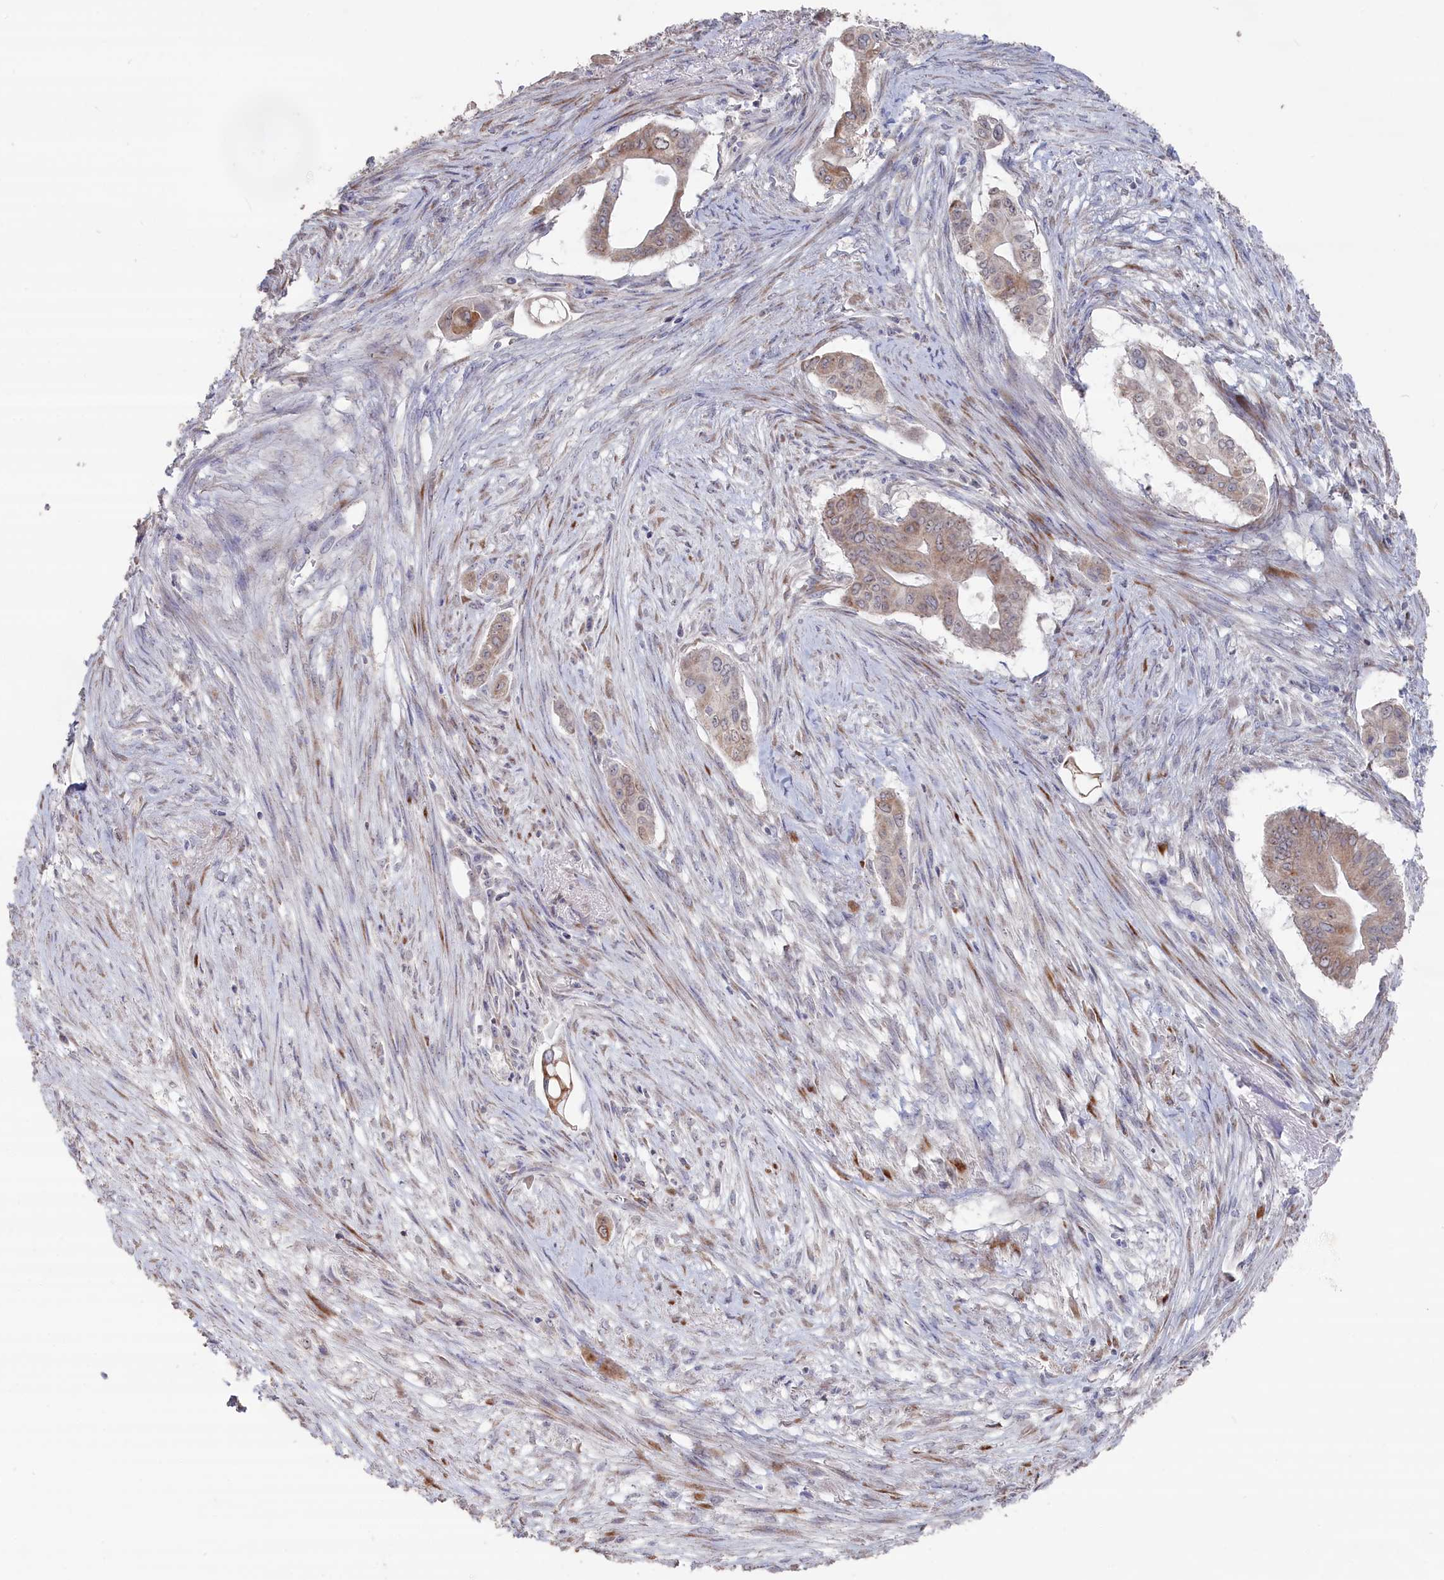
{"staining": {"intensity": "moderate", "quantity": ">75%", "location": "cytoplasmic/membranous"}, "tissue": "pancreatic cancer", "cell_type": "Tumor cells", "image_type": "cancer", "snomed": [{"axis": "morphology", "description": "Adenocarcinoma, NOS"}, {"axis": "topography", "description": "Pancreas"}], "caption": "Human pancreatic adenocarcinoma stained for a protein (brown) shows moderate cytoplasmic/membranous positive staining in approximately >75% of tumor cells.", "gene": "SEMG2", "patient": {"sex": "male", "age": 68}}